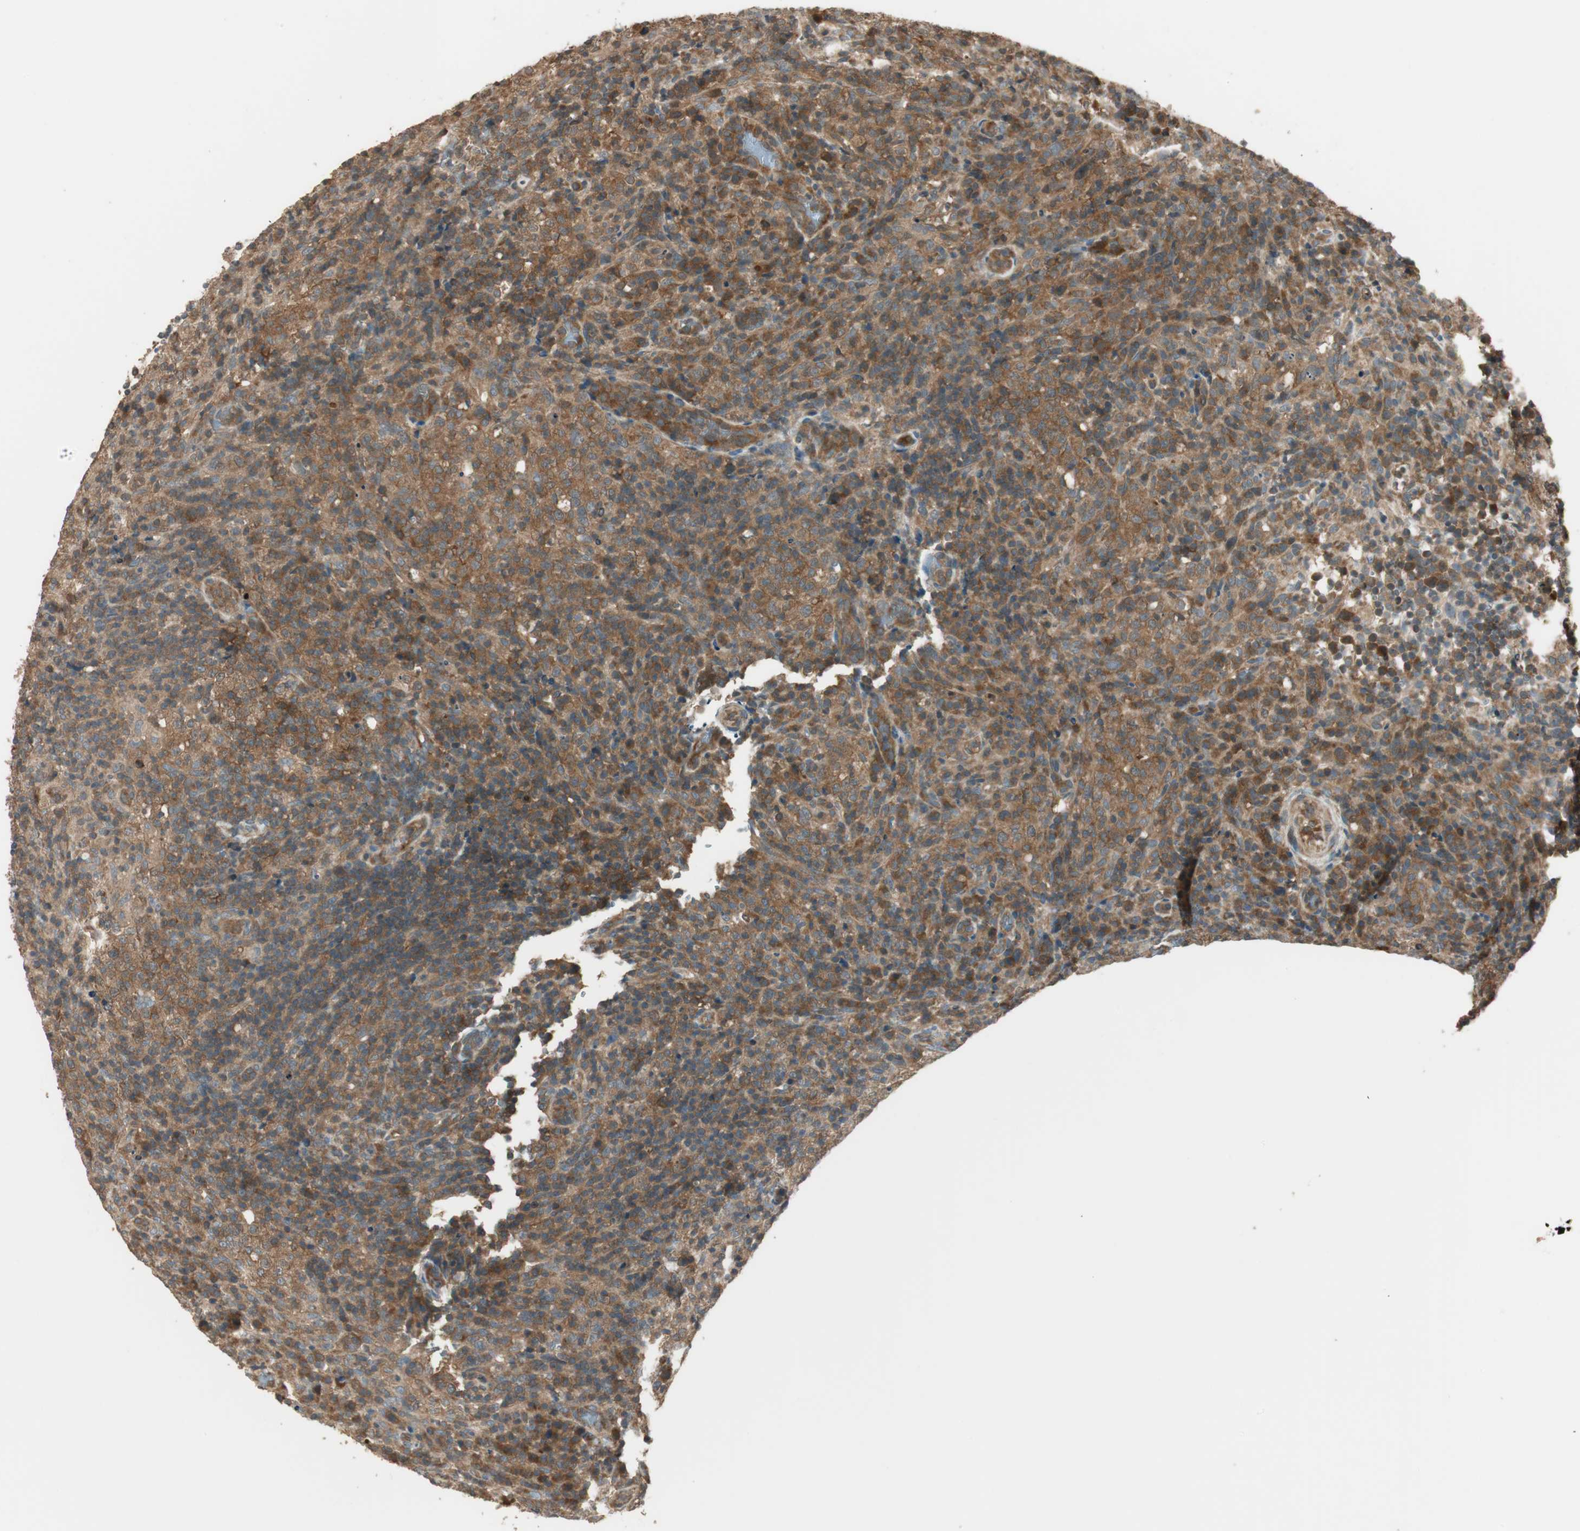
{"staining": {"intensity": "moderate", "quantity": ">75%", "location": "cytoplasmic/membranous"}, "tissue": "lymphoma", "cell_type": "Tumor cells", "image_type": "cancer", "snomed": [{"axis": "morphology", "description": "Malignant lymphoma, non-Hodgkin's type, High grade"}, {"axis": "topography", "description": "Lymph node"}], "caption": "Immunohistochemical staining of human lymphoma displays medium levels of moderate cytoplasmic/membranous staining in about >75% of tumor cells.", "gene": "PFDN5", "patient": {"sex": "female", "age": 76}}